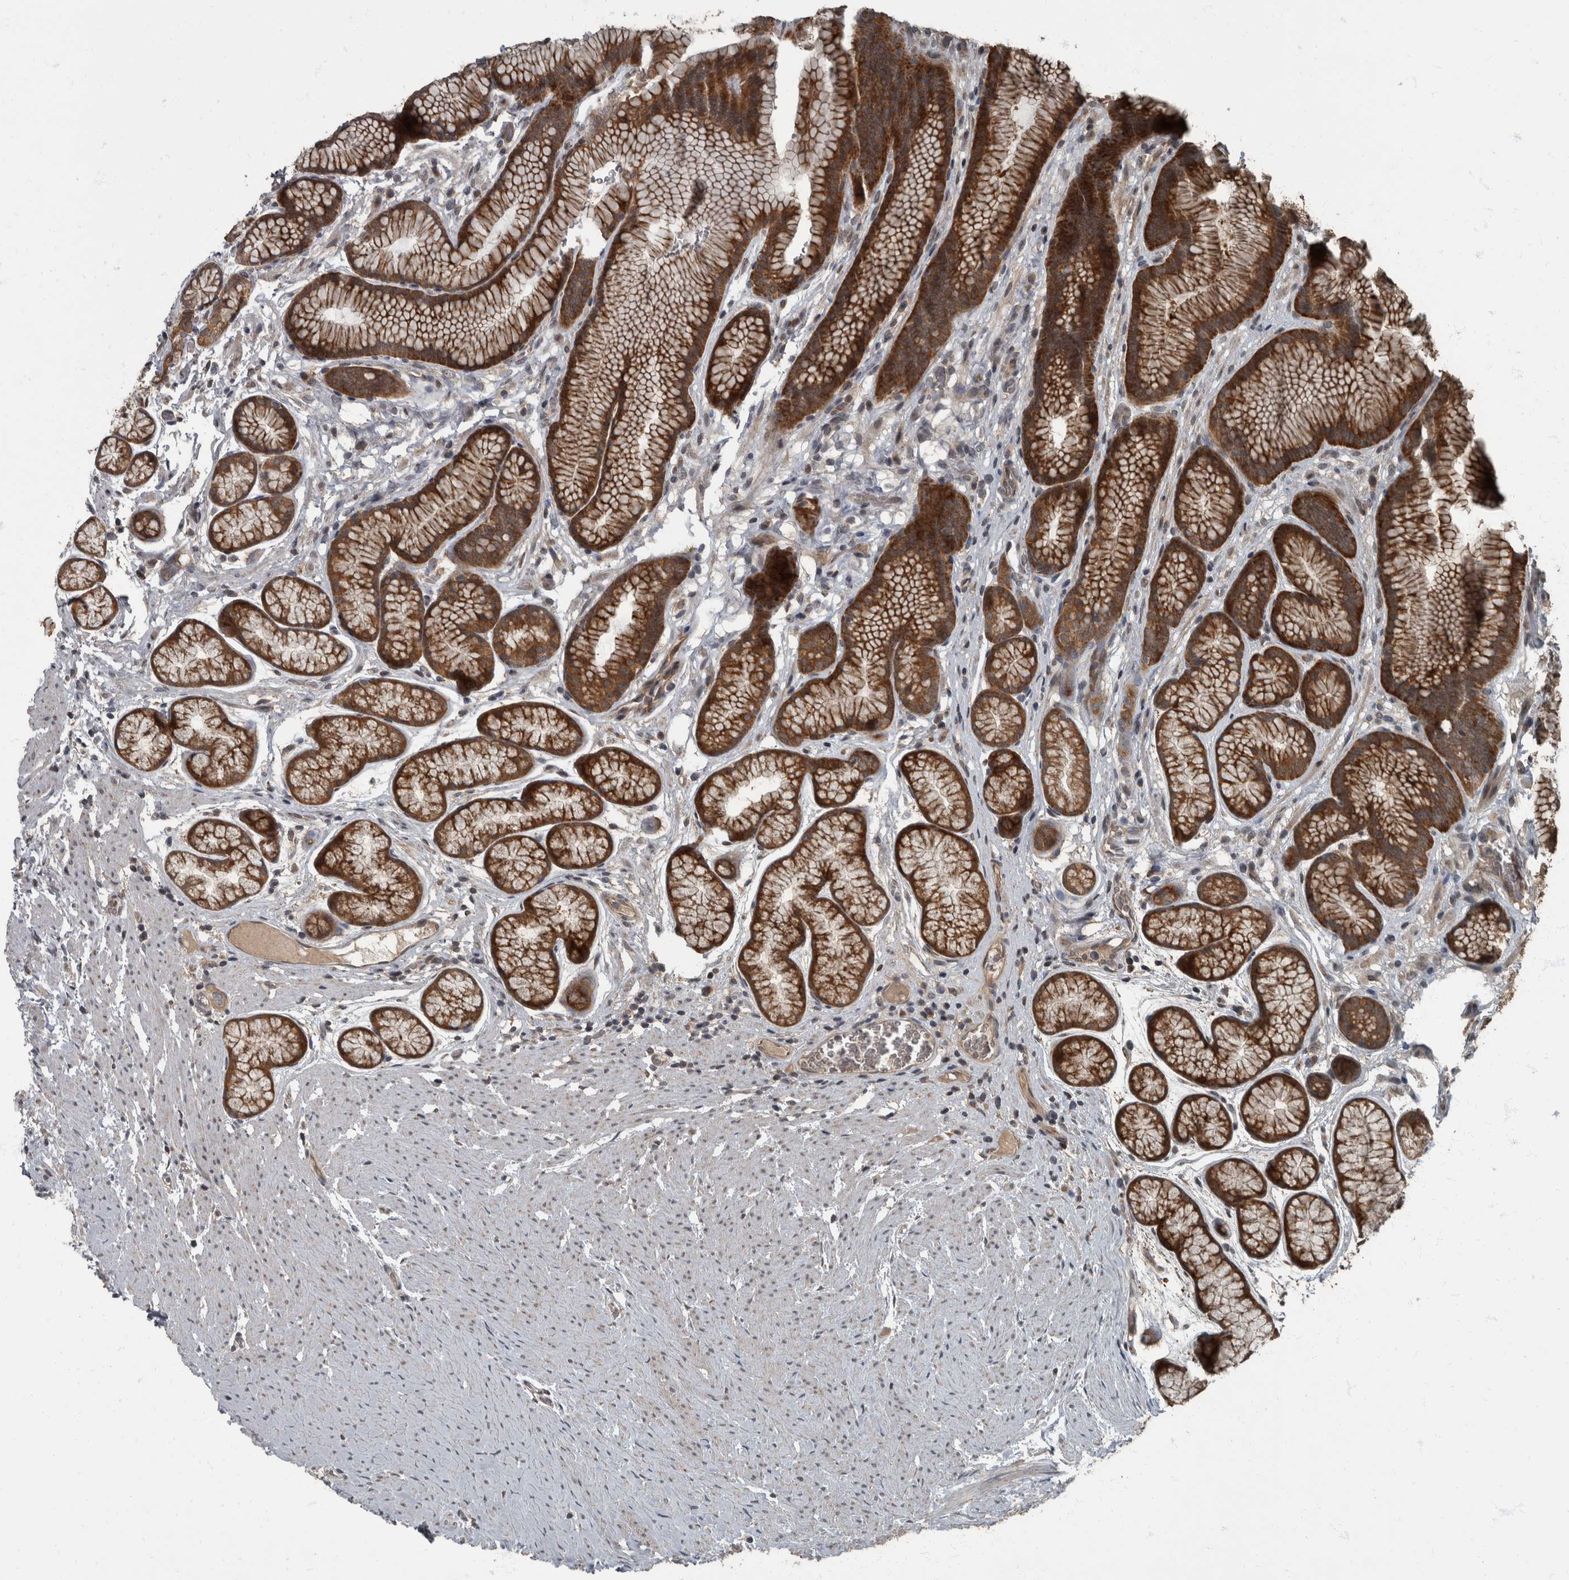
{"staining": {"intensity": "strong", "quantity": ">75%", "location": "cytoplasmic/membranous"}, "tissue": "stomach", "cell_type": "Glandular cells", "image_type": "normal", "snomed": [{"axis": "morphology", "description": "Normal tissue, NOS"}, {"axis": "topography", "description": "Stomach"}], "caption": "Protein analysis of unremarkable stomach exhibits strong cytoplasmic/membranous staining in about >75% of glandular cells.", "gene": "RABGGTB", "patient": {"sex": "male", "age": 42}}